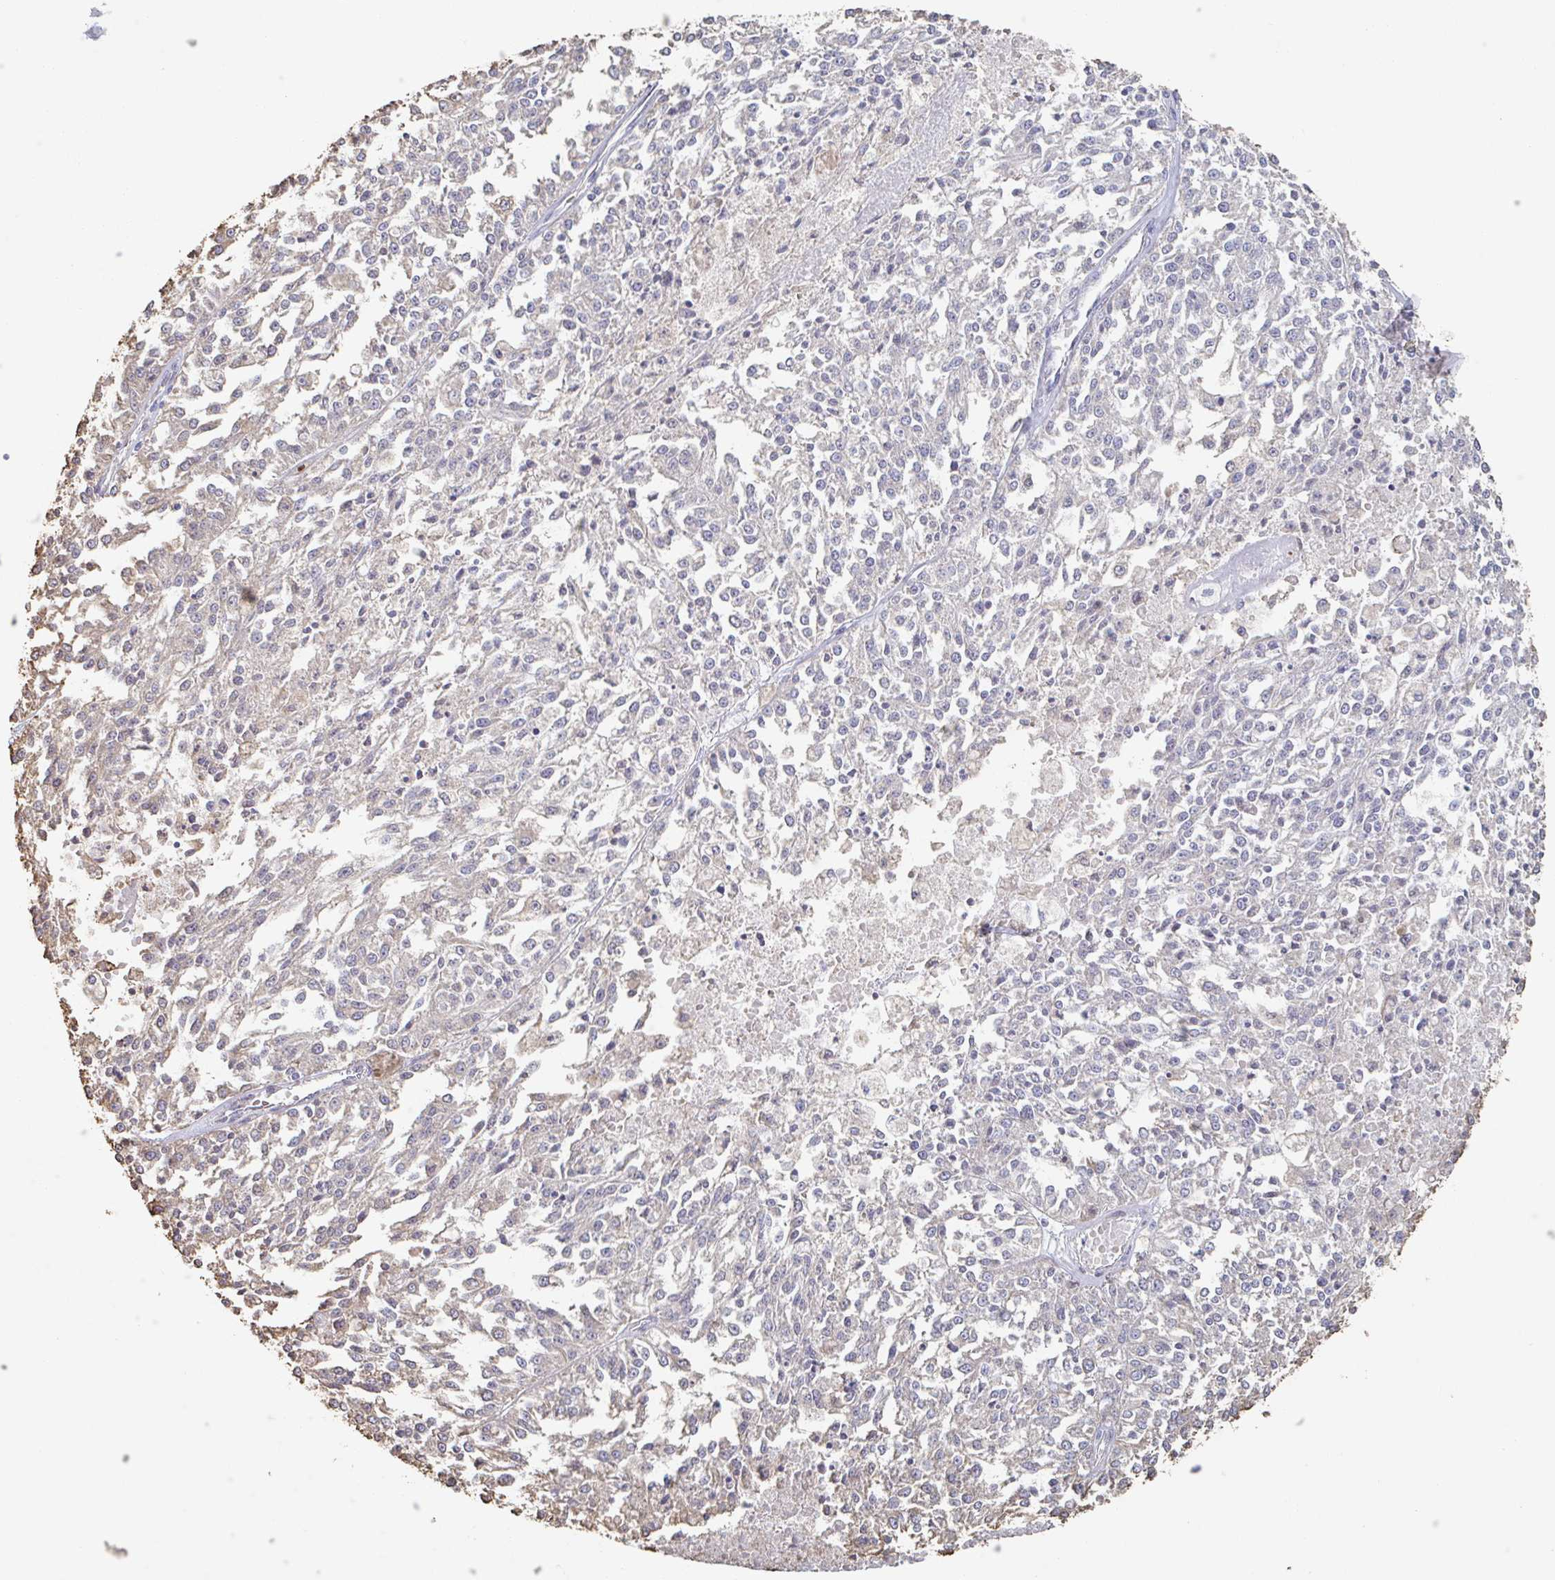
{"staining": {"intensity": "negative", "quantity": "none", "location": "none"}, "tissue": "melanoma", "cell_type": "Tumor cells", "image_type": "cancer", "snomed": [{"axis": "morphology", "description": "Malignant melanoma, NOS"}, {"axis": "topography", "description": "Skin"}], "caption": "Tumor cells show no significant protein expression in malignant melanoma.", "gene": "RAB5IF", "patient": {"sex": "female", "age": 64}}